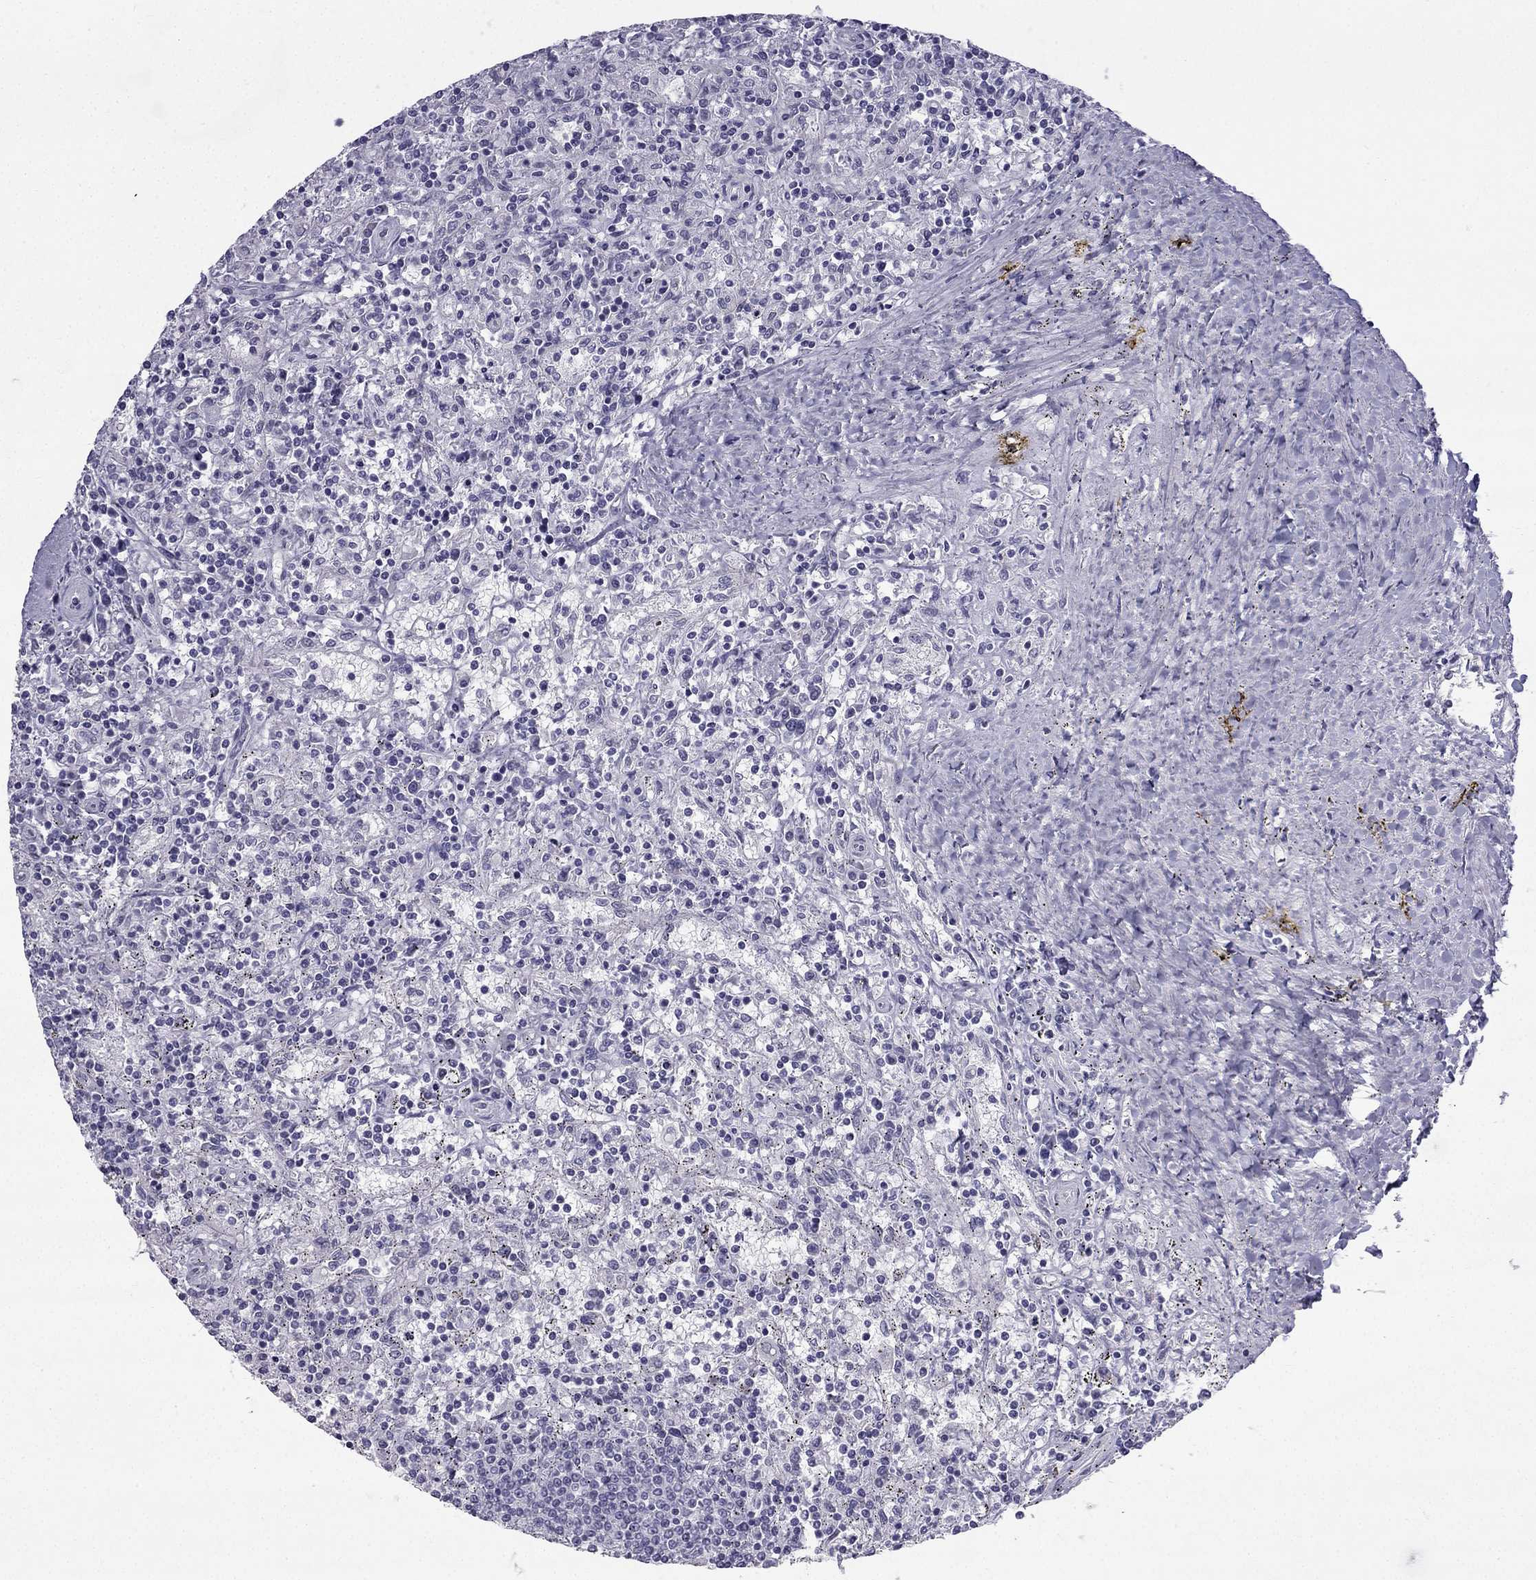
{"staining": {"intensity": "negative", "quantity": "none", "location": "none"}, "tissue": "lymphoma", "cell_type": "Tumor cells", "image_type": "cancer", "snomed": [{"axis": "morphology", "description": "Malignant lymphoma, non-Hodgkin's type, Low grade"}, {"axis": "topography", "description": "Spleen"}], "caption": "Histopathology image shows no protein positivity in tumor cells of malignant lymphoma, non-Hodgkin's type (low-grade) tissue.", "gene": "CFAP53", "patient": {"sex": "male", "age": 62}}